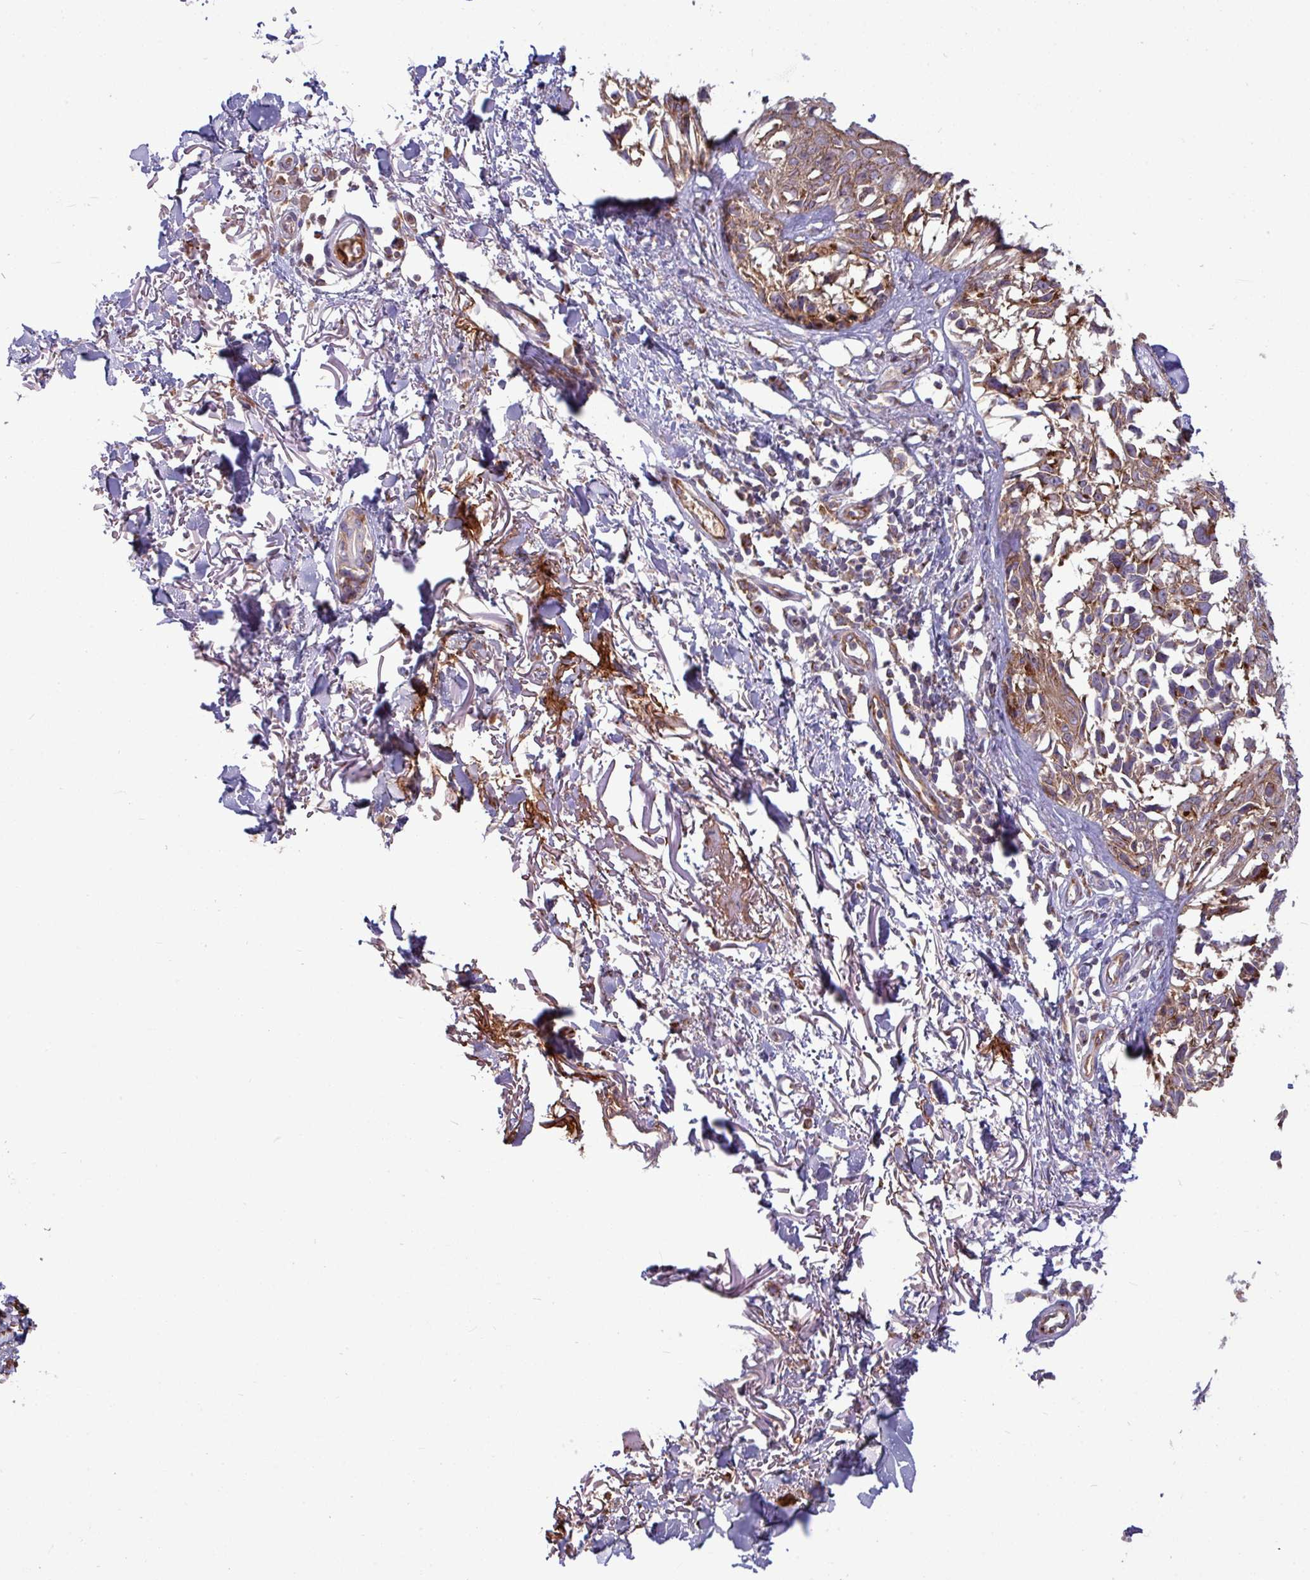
{"staining": {"intensity": "moderate", "quantity": ">75%", "location": "cytoplasmic/membranous"}, "tissue": "melanoma", "cell_type": "Tumor cells", "image_type": "cancer", "snomed": [{"axis": "morphology", "description": "Malignant melanoma, NOS"}, {"axis": "topography", "description": "Skin"}], "caption": "A histopathology image showing moderate cytoplasmic/membranous staining in about >75% of tumor cells in malignant melanoma, as visualized by brown immunohistochemical staining.", "gene": "LSM12", "patient": {"sex": "male", "age": 73}}